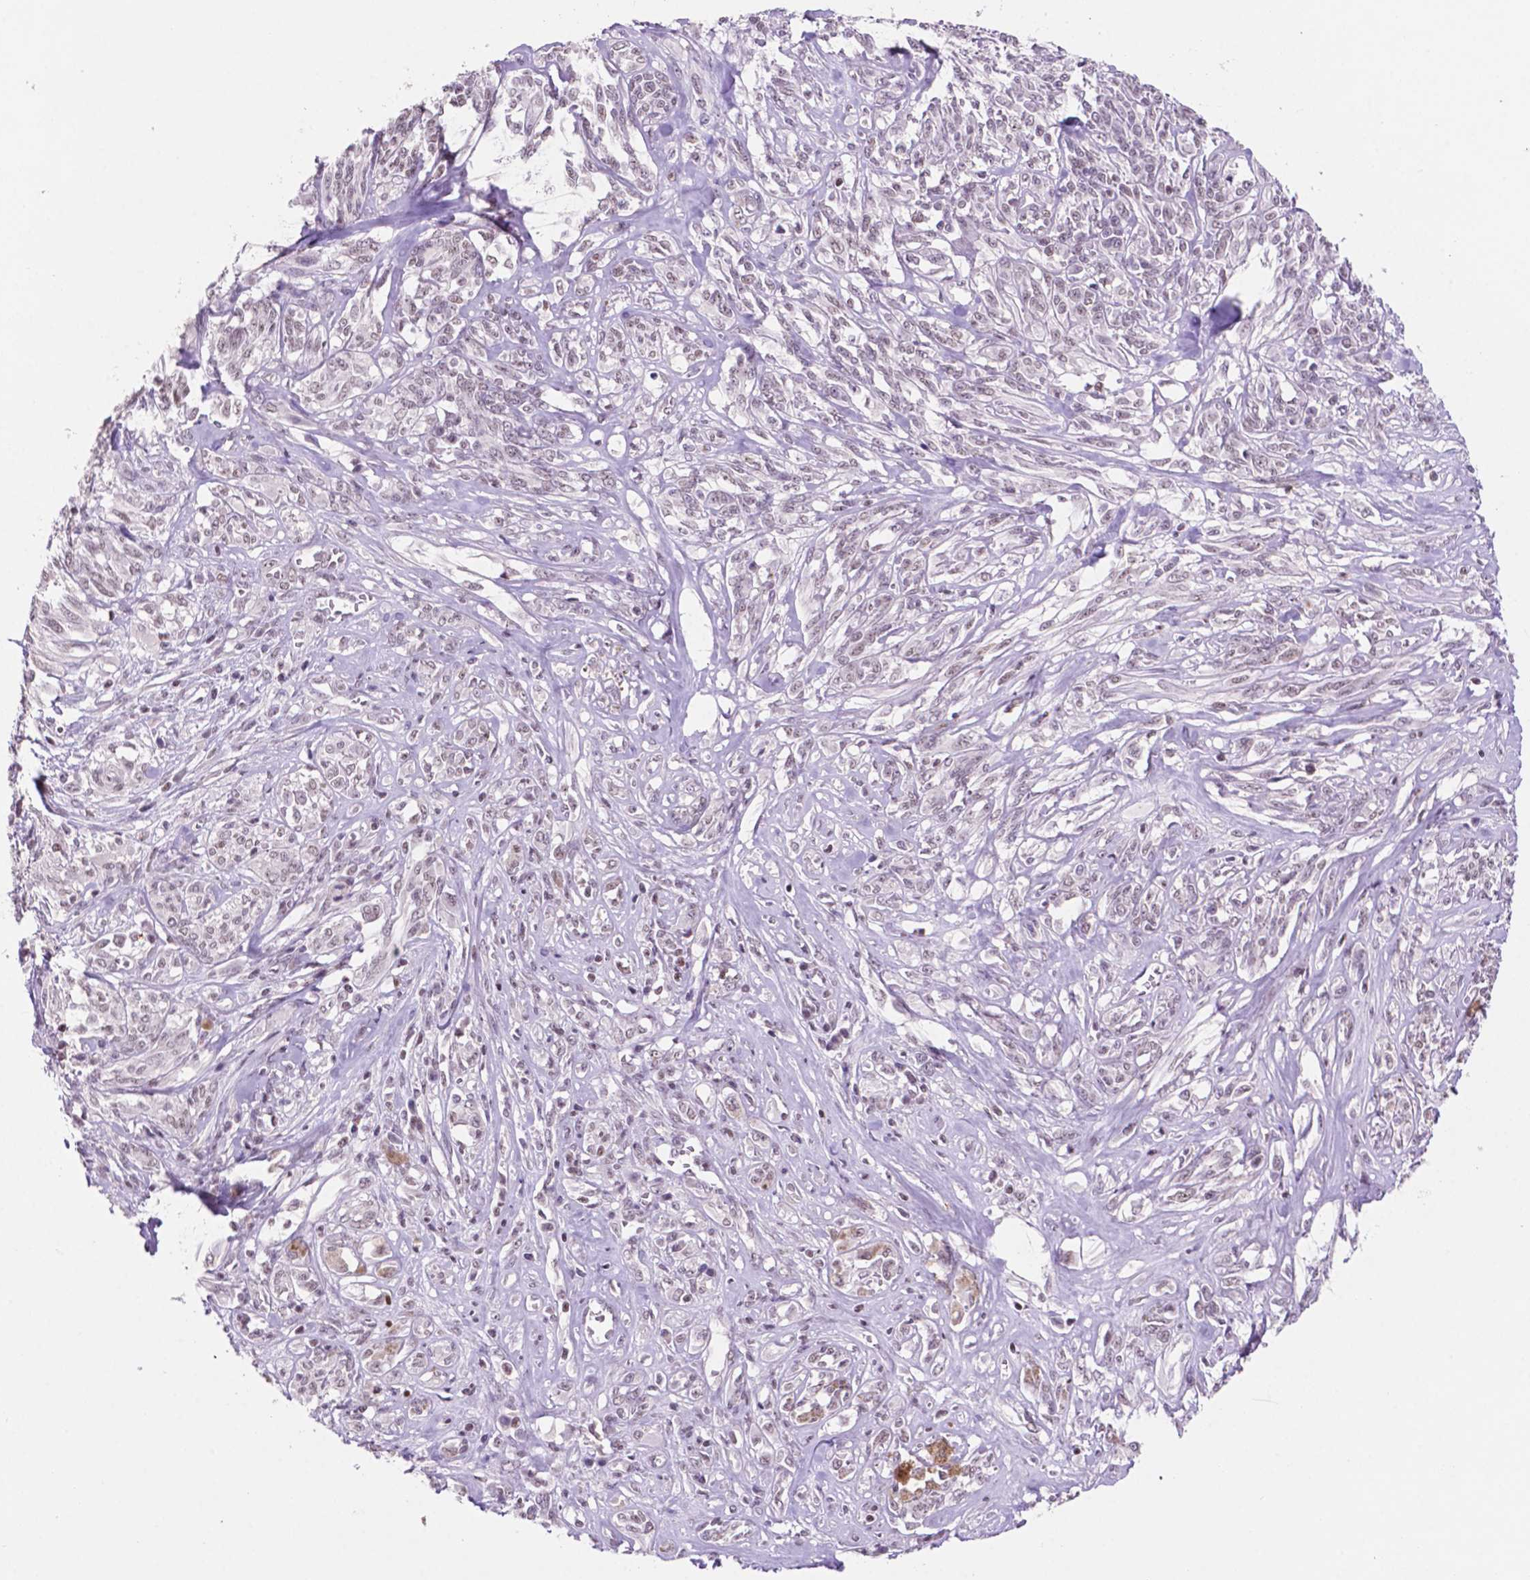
{"staining": {"intensity": "weak", "quantity": "<25%", "location": "nuclear"}, "tissue": "melanoma", "cell_type": "Tumor cells", "image_type": "cancer", "snomed": [{"axis": "morphology", "description": "Malignant melanoma, NOS"}, {"axis": "topography", "description": "Skin"}], "caption": "This is an IHC image of human malignant melanoma. There is no staining in tumor cells.", "gene": "NCOR1", "patient": {"sex": "female", "age": 91}}